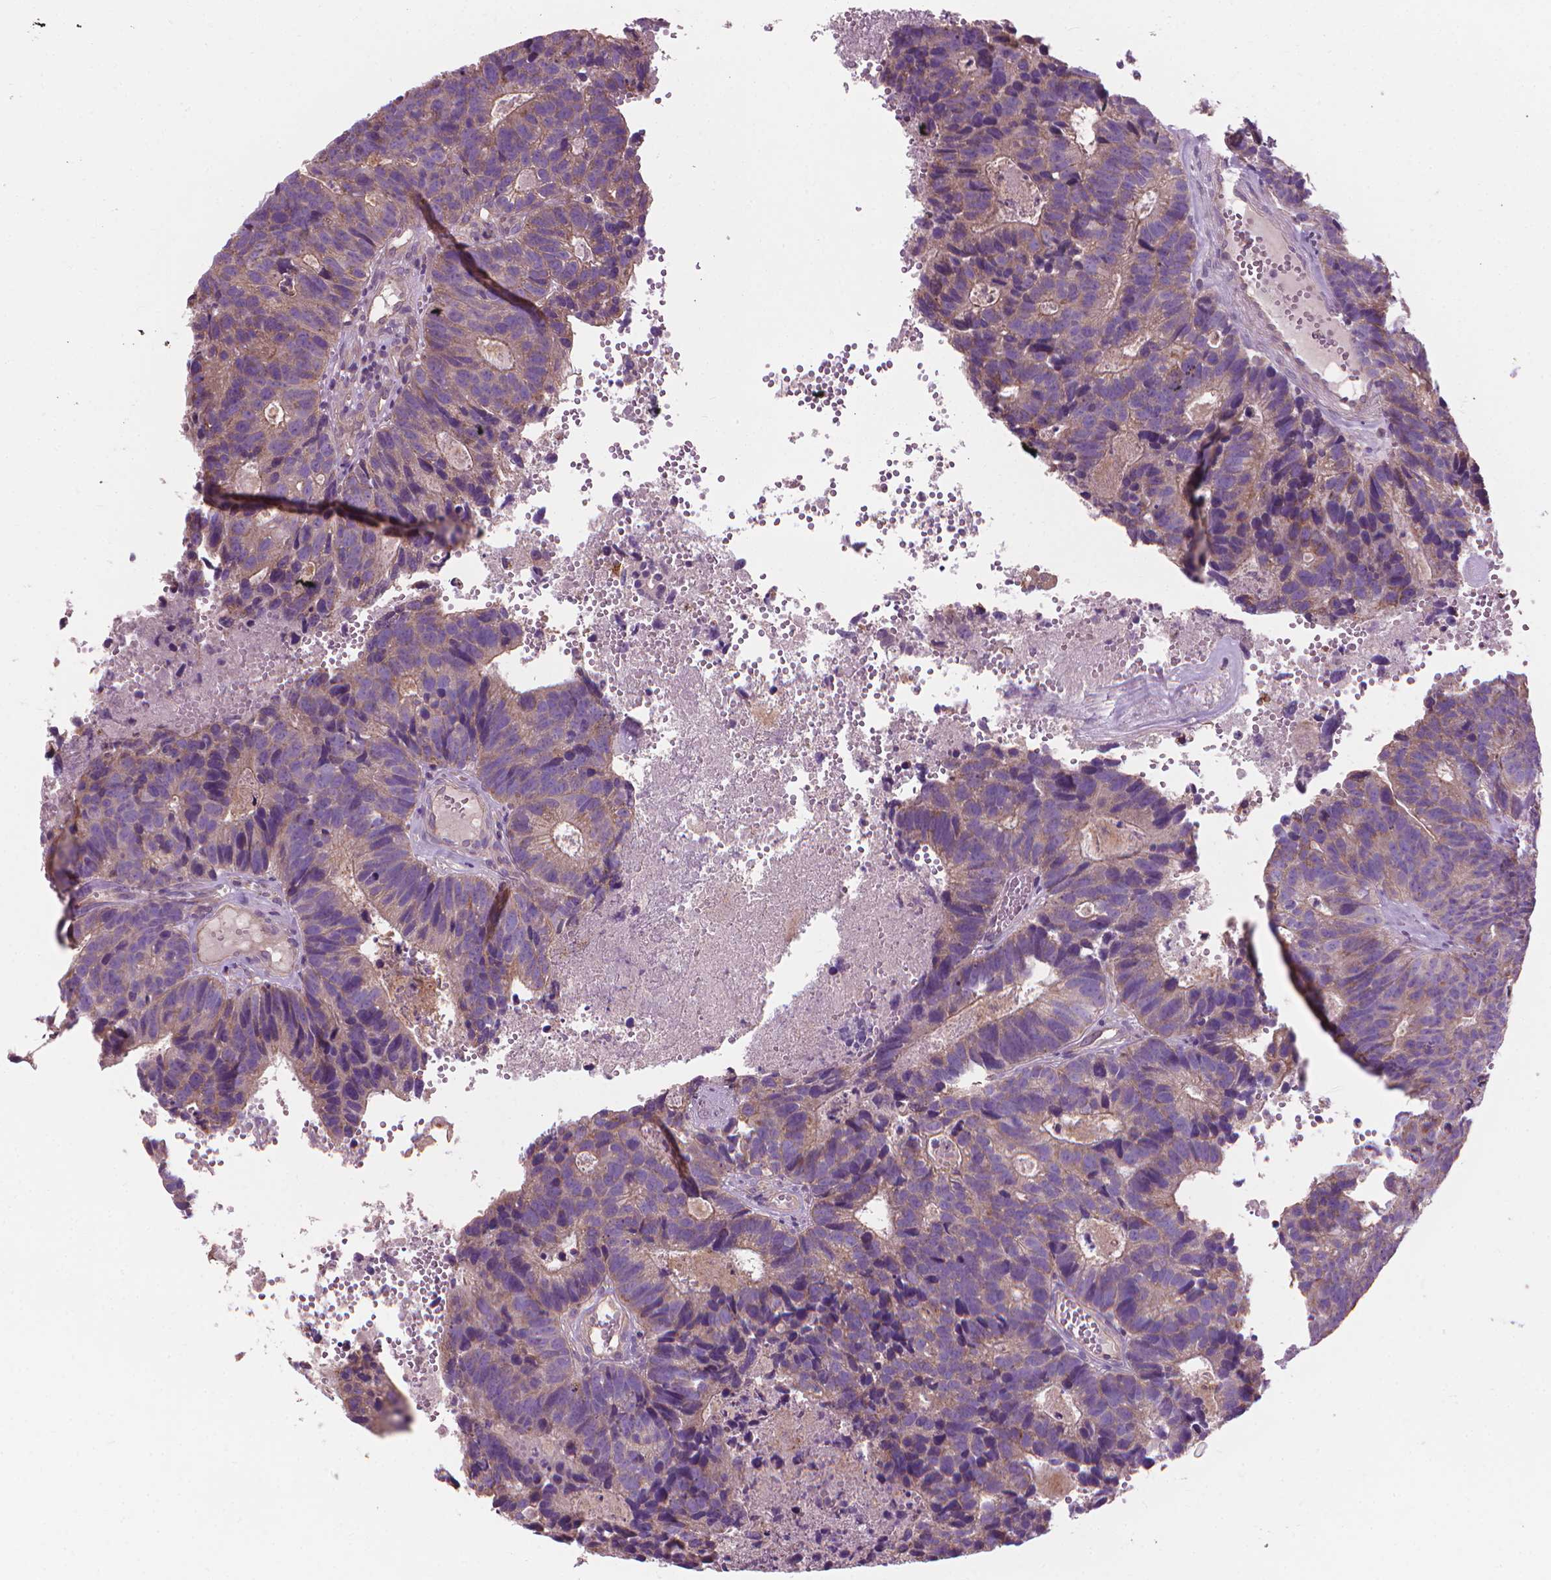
{"staining": {"intensity": "weak", "quantity": ">75%", "location": "cytoplasmic/membranous"}, "tissue": "head and neck cancer", "cell_type": "Tumor cells", "image_type": "cancer", "snomed": [{"axis": "morphology", "description": "Adenocarcinoma, NOS"}, {"axis": "topography", "description": "Head-Neck"}], "caption": "This micrograph shows adenocarcinoma (head and neck) stained with IHC to label a protein in brown. The cytoplasmic/membranous of tumor cells show weak positivity for the protein. Nuclei are counter-stained blue.", "gene": "RIIAD1", "patient": {"sex": "male", "age": 62}}